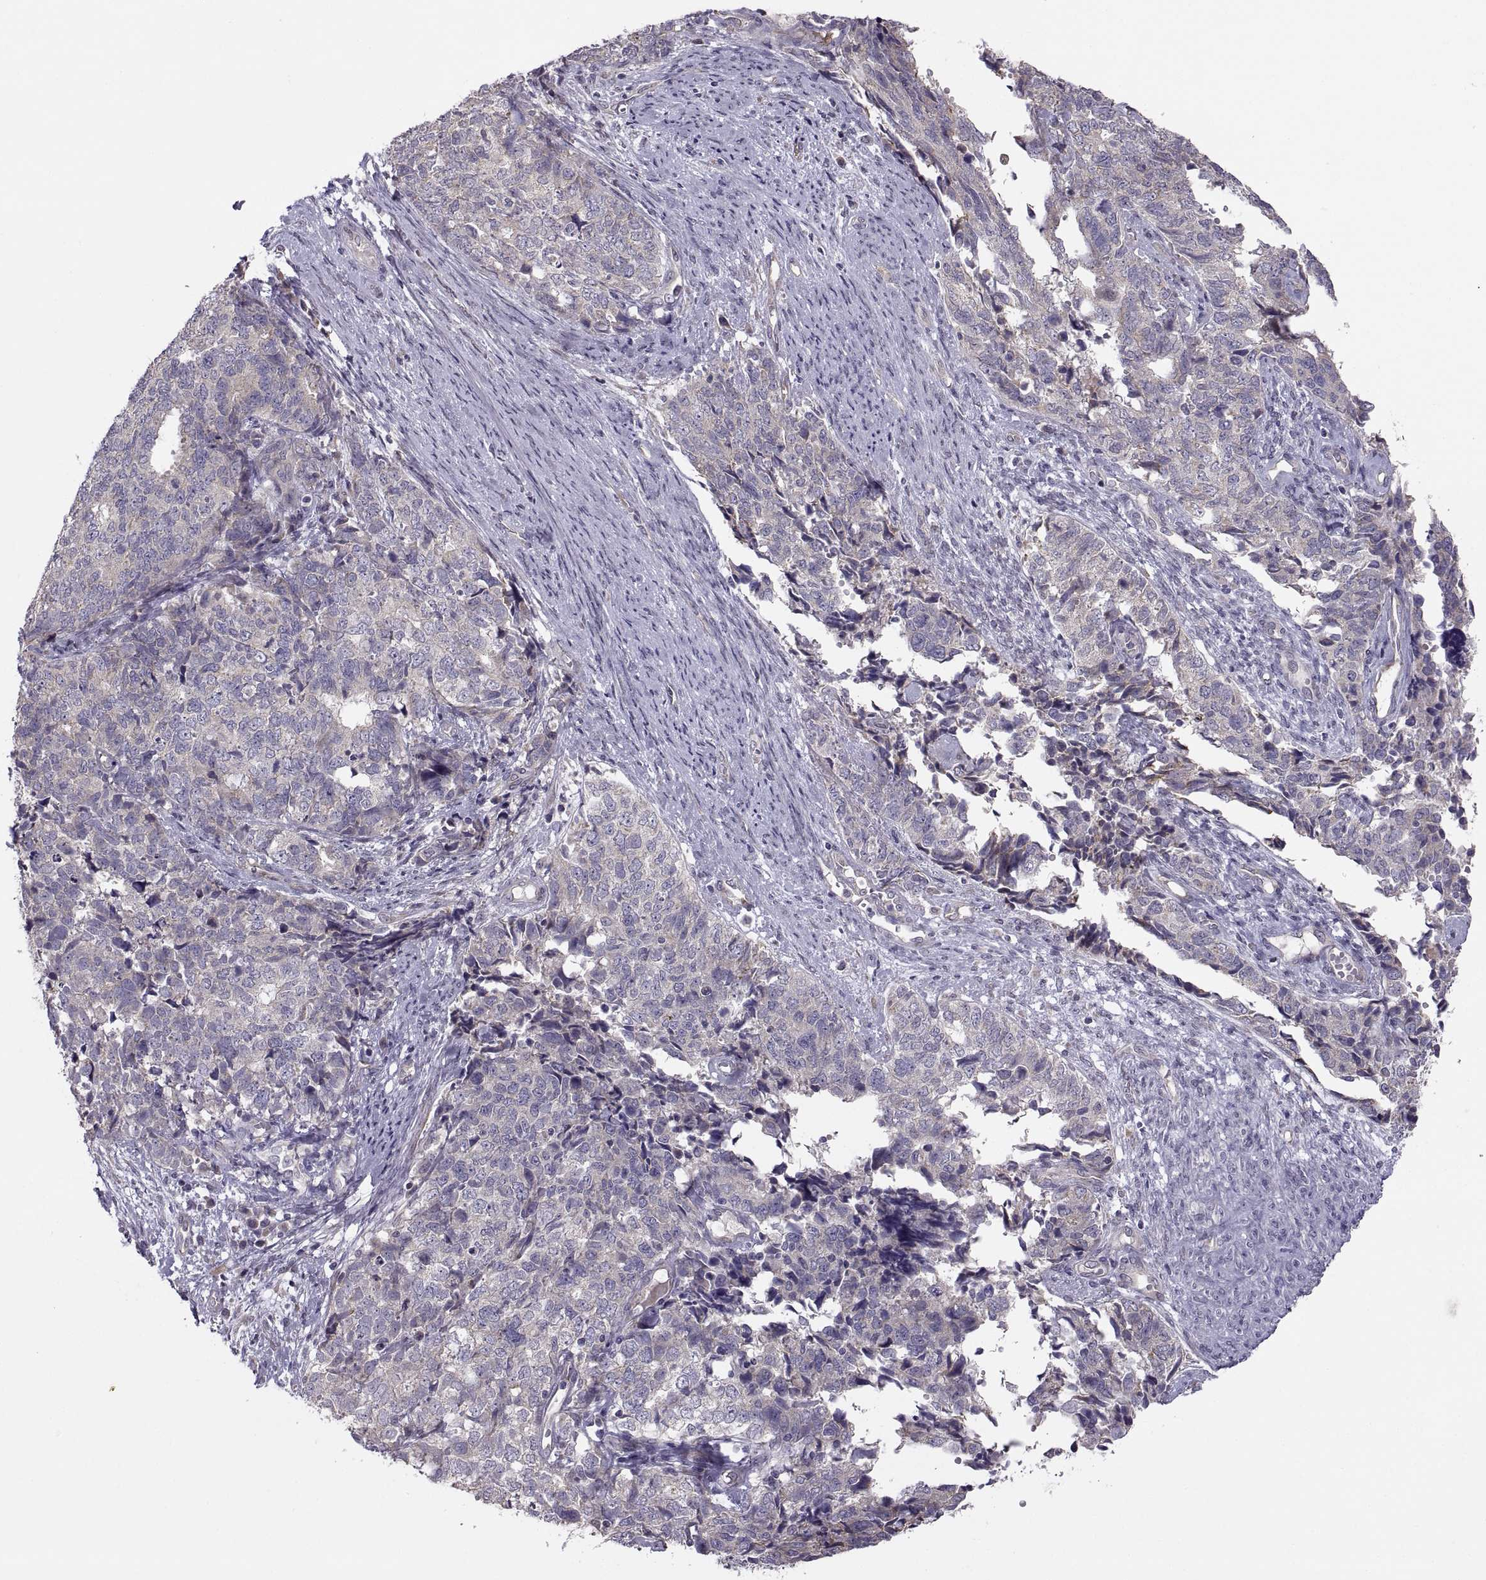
{"staining": {"intensity": "negative", "quantity": "none", "location": "none"}, "tissue": "cervical cancer", "cell_type": "Tumor cells", "image_type": "cancer", "snomed": [{"axis": "morphology", "description": "Squamous cell carcinoma, NOS"}, {"axis": "topography", "description": "Cervix"}], "caption": "IHC image of neoplastic tissue: human squamous cell carcinoma (cervical) stained with DAB shows no significant protein expression in tumor cells.", "gene": "ACSBG2", "patient": {"sex": "female", "age": 63}}